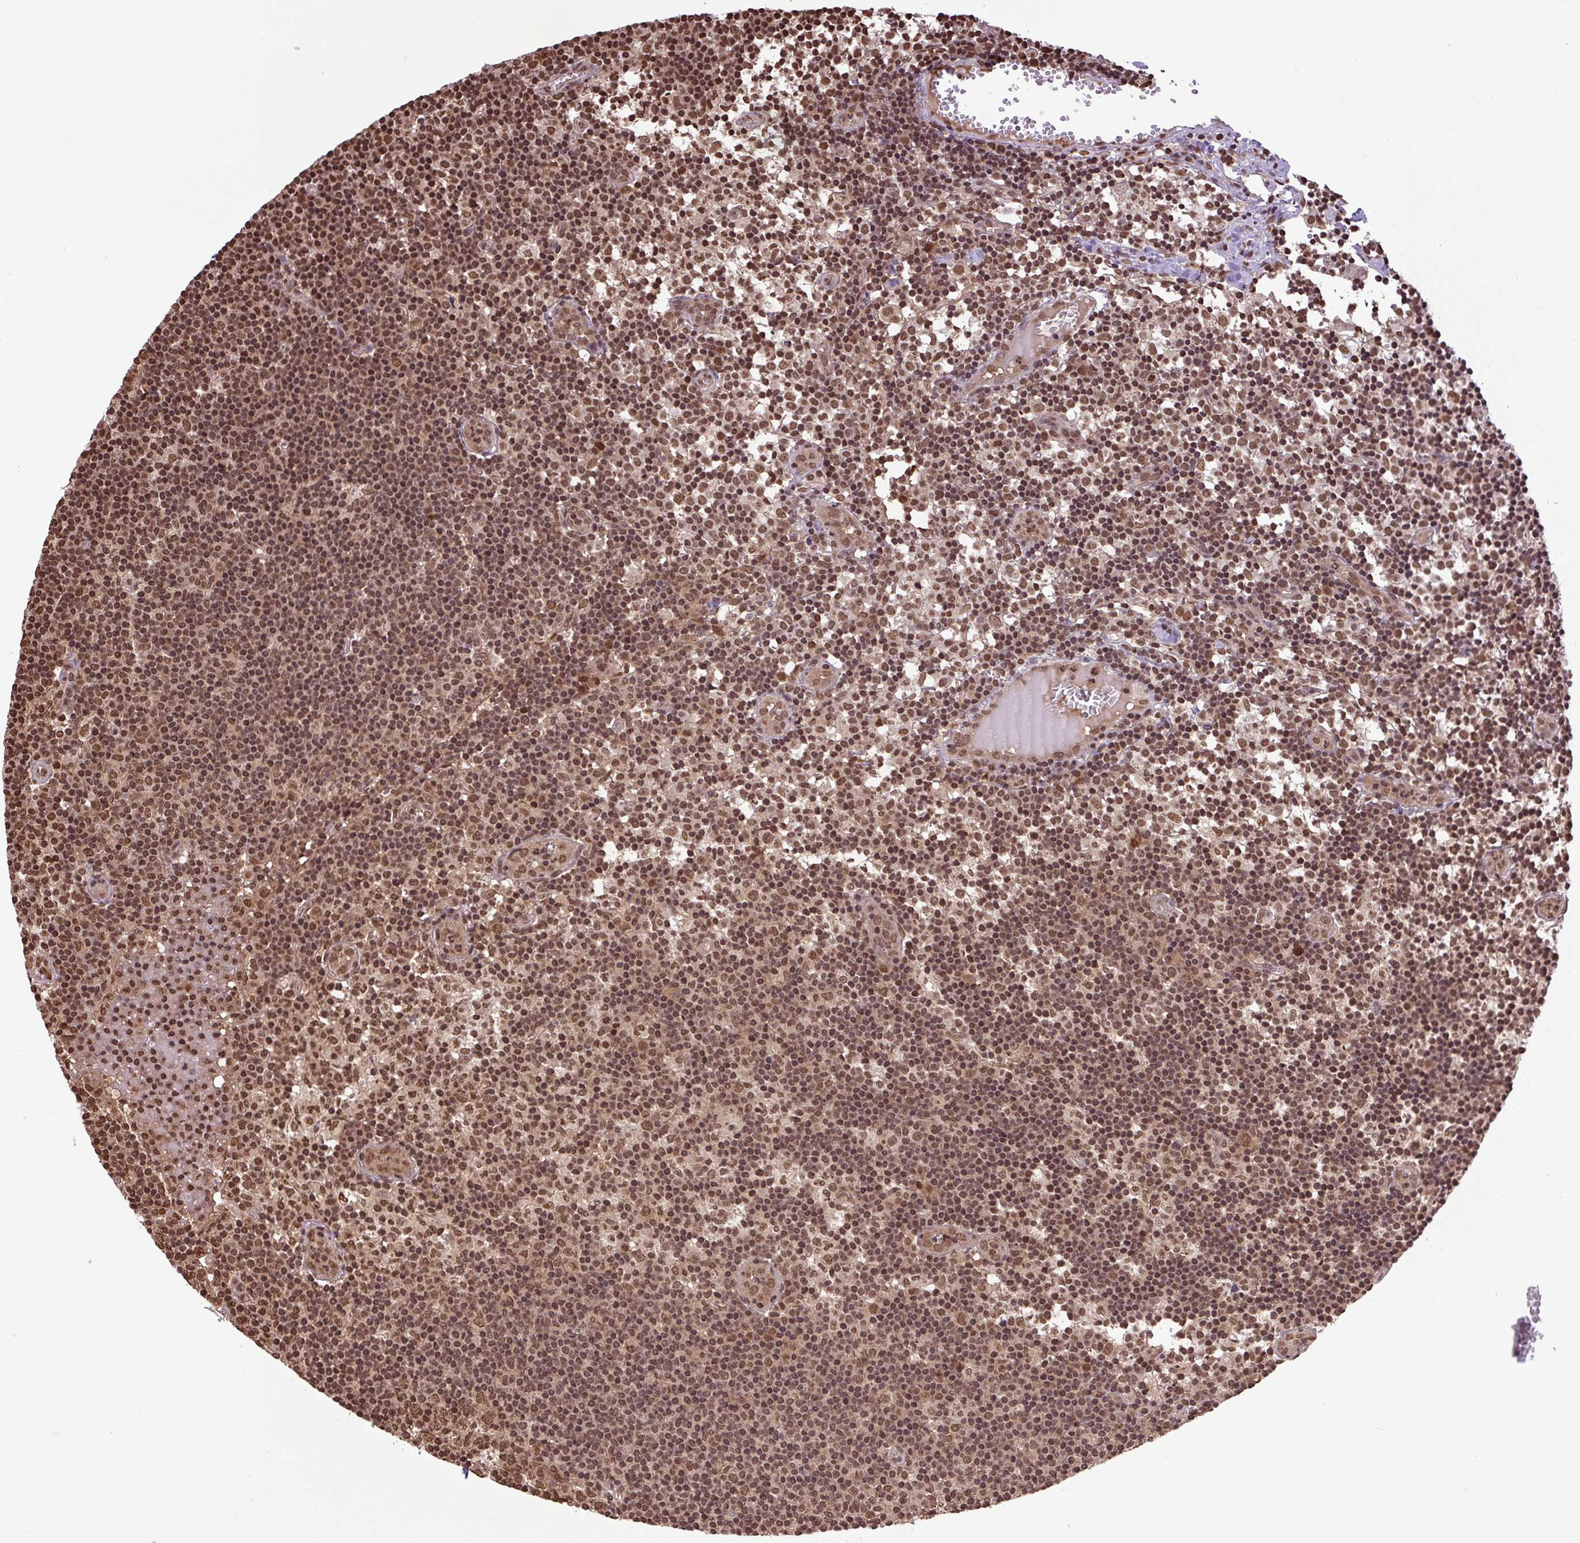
{"staining": {"intensity": "moderate", "quantity": ">75%", "location": "cytoplasmic/membranous,nuclear"}, "tissue": "lymph node", "cell_type": "Germinal center cells", "image_type": "normal", "snomed": [{"axis": "morphology", "description": "Normal tissue, NOS"}, {"axis": "topography", "description": "Lymph node"}], "caption": "DAB (3,3'-diaminobenzidine) immunohistochemical staining of benign lymph node demonstrates moderate cytoplasmic/membranous,nuclear protein expression in approximately >75% of germinal center cells.", "gene": "SGTA", "patient": {"sex": "female", "age": 45}}